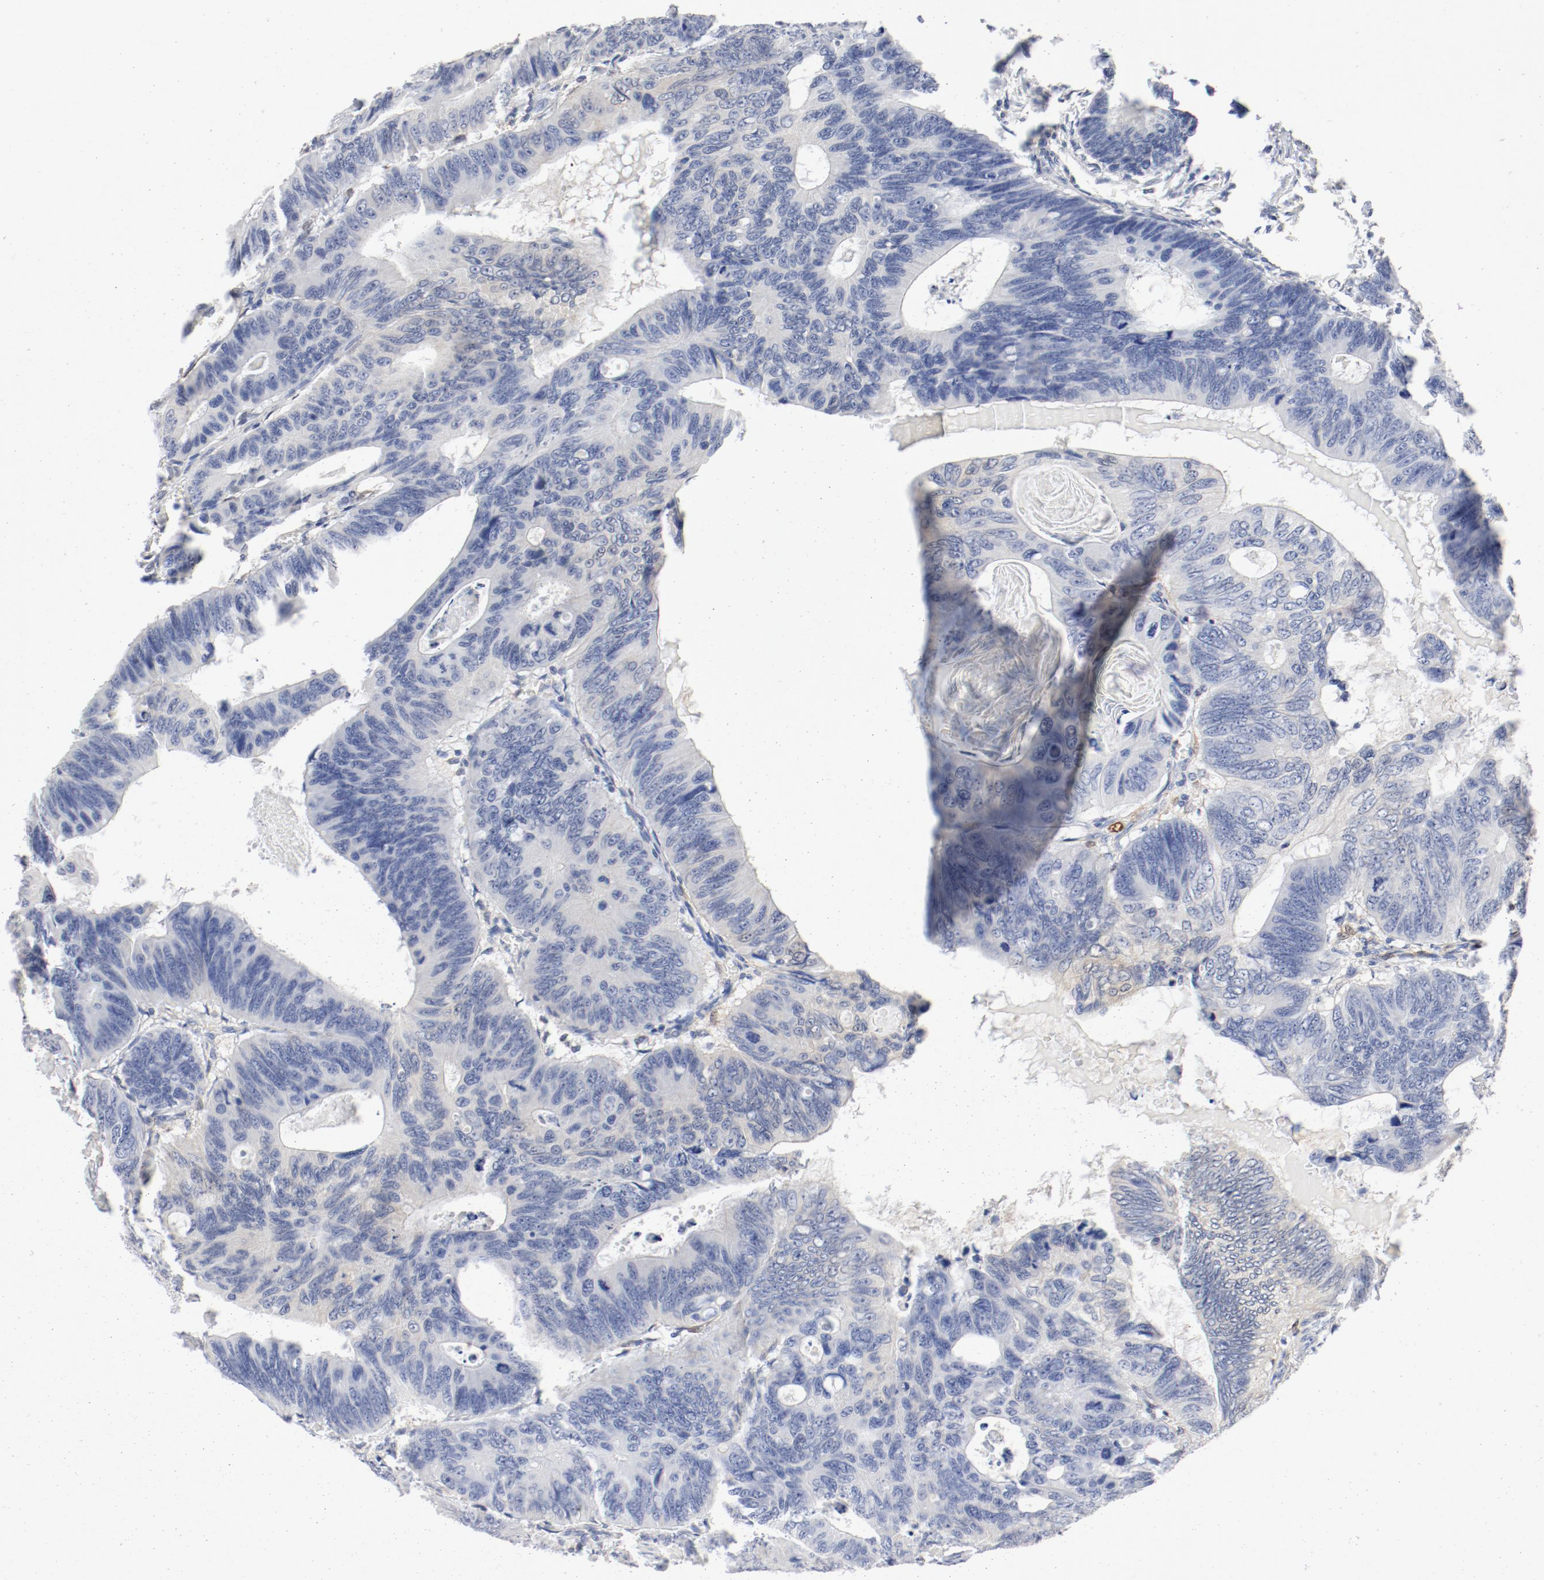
{"staining": {"intensity": "moderate", "quantity": "<25%", "location": "cytoplasmic/membranous"}, "tissue": "colorectal cancer", "cell_type": "Tumor cells", "image_type": "cancer", "snomed": [{"axis": "morphology", "description": "Adenocarcinoma, NOS"}, {"axis": "topography", "description": "Colon"}], "caption": "A brown stain highlights moderate cytoplasmic/membranous staining of a protein in colorectal cancer tumor cells.", "gene": "PGM1", "patient": {"sex": "female", "age": 55}}